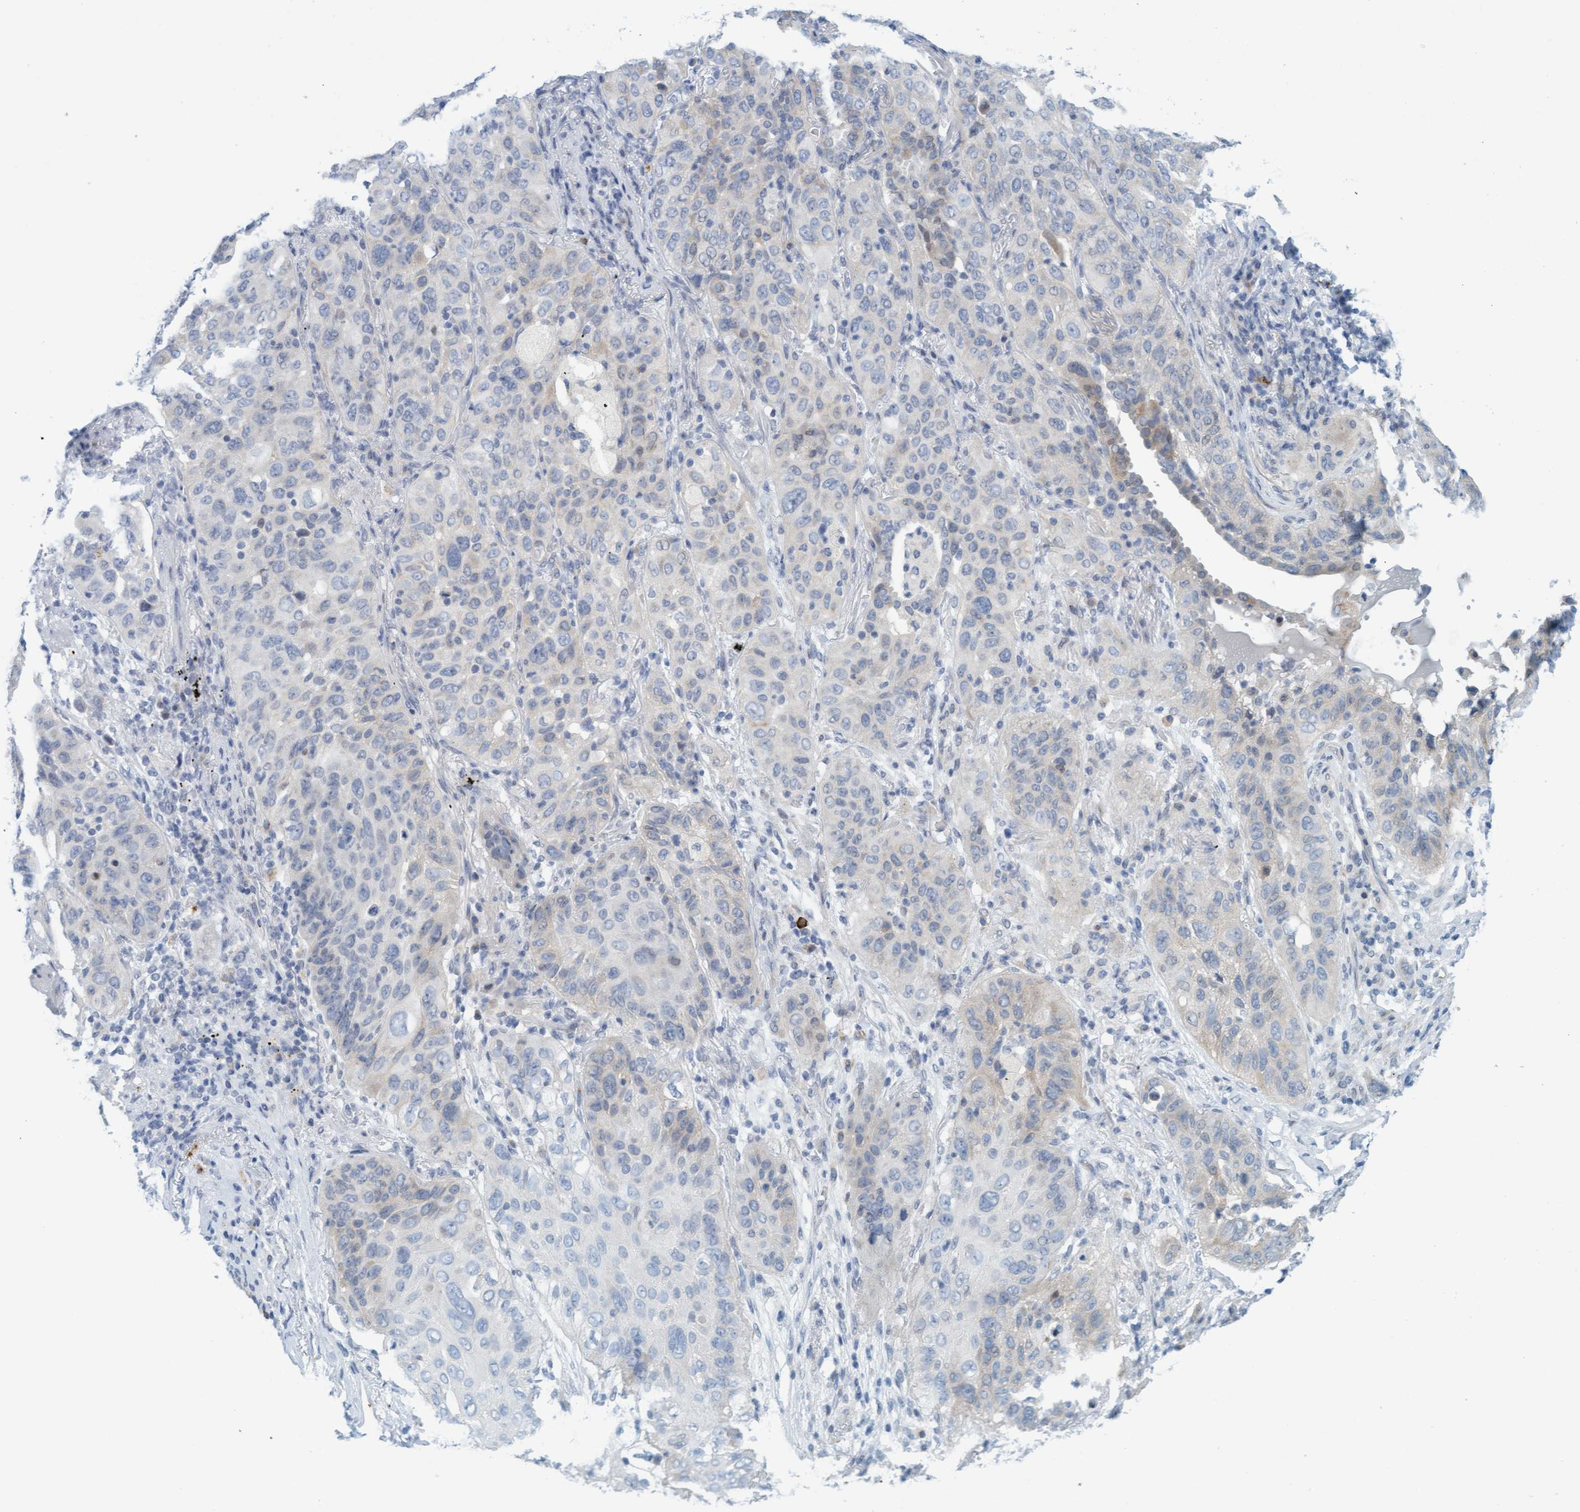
{"staining": {"intensity": "negative", "quantity": "none", "location": "none"}, "tissue": "lung cancer", "cell_type": "Tumor cells", "image_type": "cancer", "snomed": [{"axis": "morphology", "description": "Squamous cell carcinoma, NOS"}, {"axis": "topography", "description": "Lung"}], "caption": "This is an immunohistochemistry (IHC) histopathology image of human lung cancer. There is no expression in tumor cells.", "gene": "CPA3", "patient": {"sex": "female", "age": 67}}